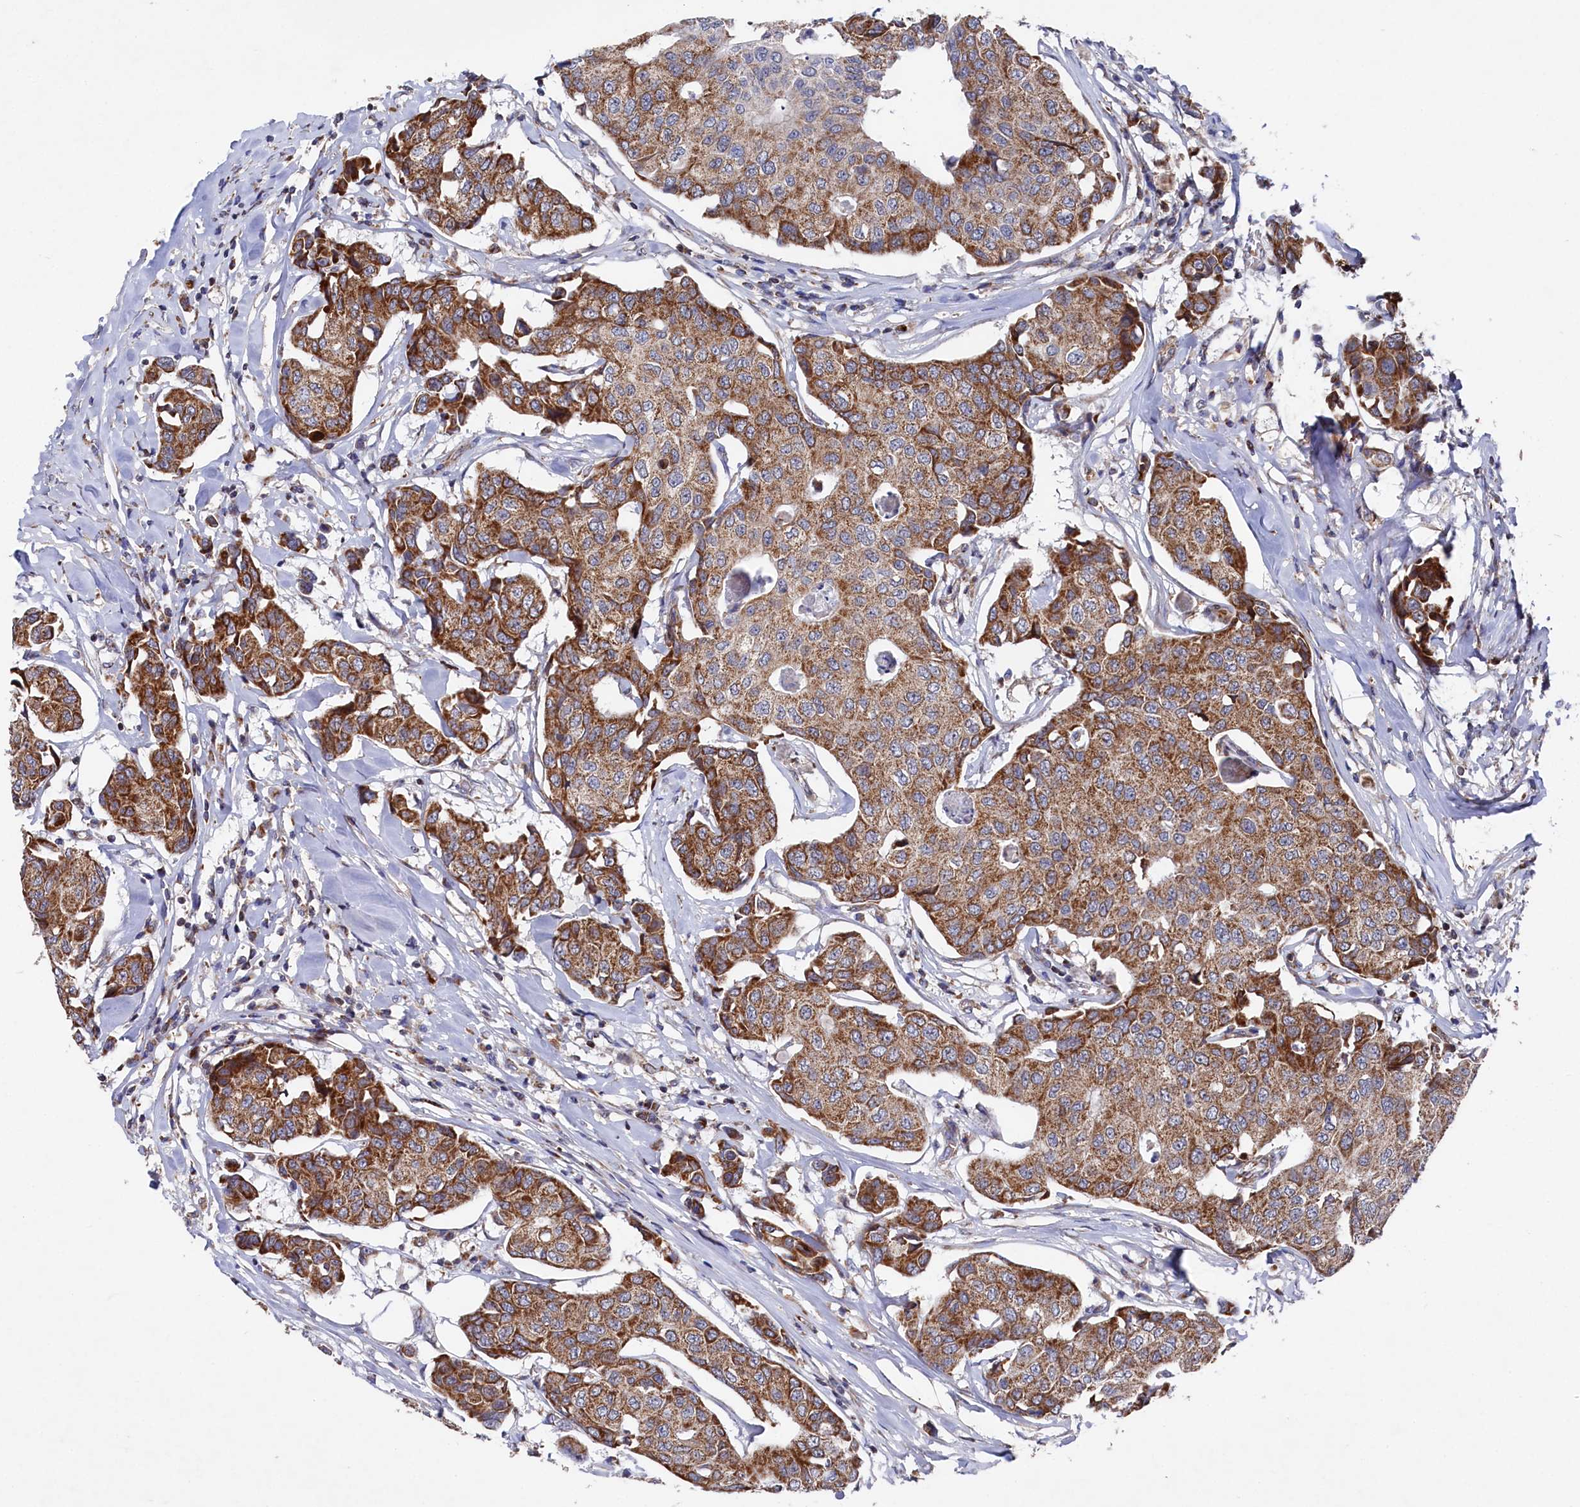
{"staining": {"intensity": "moderate", "quantity": ">75%", "location": "cytoplasmic/membranous"}, "tissue": "breast cancer", "cell_type": "Tumor cells", "image_type": "cancer", "snomed": [{"axis": "morphology", "description": "Duct carcinoma"}, {"axis": "topography", "description": "Breast"}], "caption": "Moderate cytoplasmic/membranous protein expression is present in about >75% of tumor cells in breast cancer.", "gene": "CHCHD1", "patient": {"sex": "female", "age": 80}}